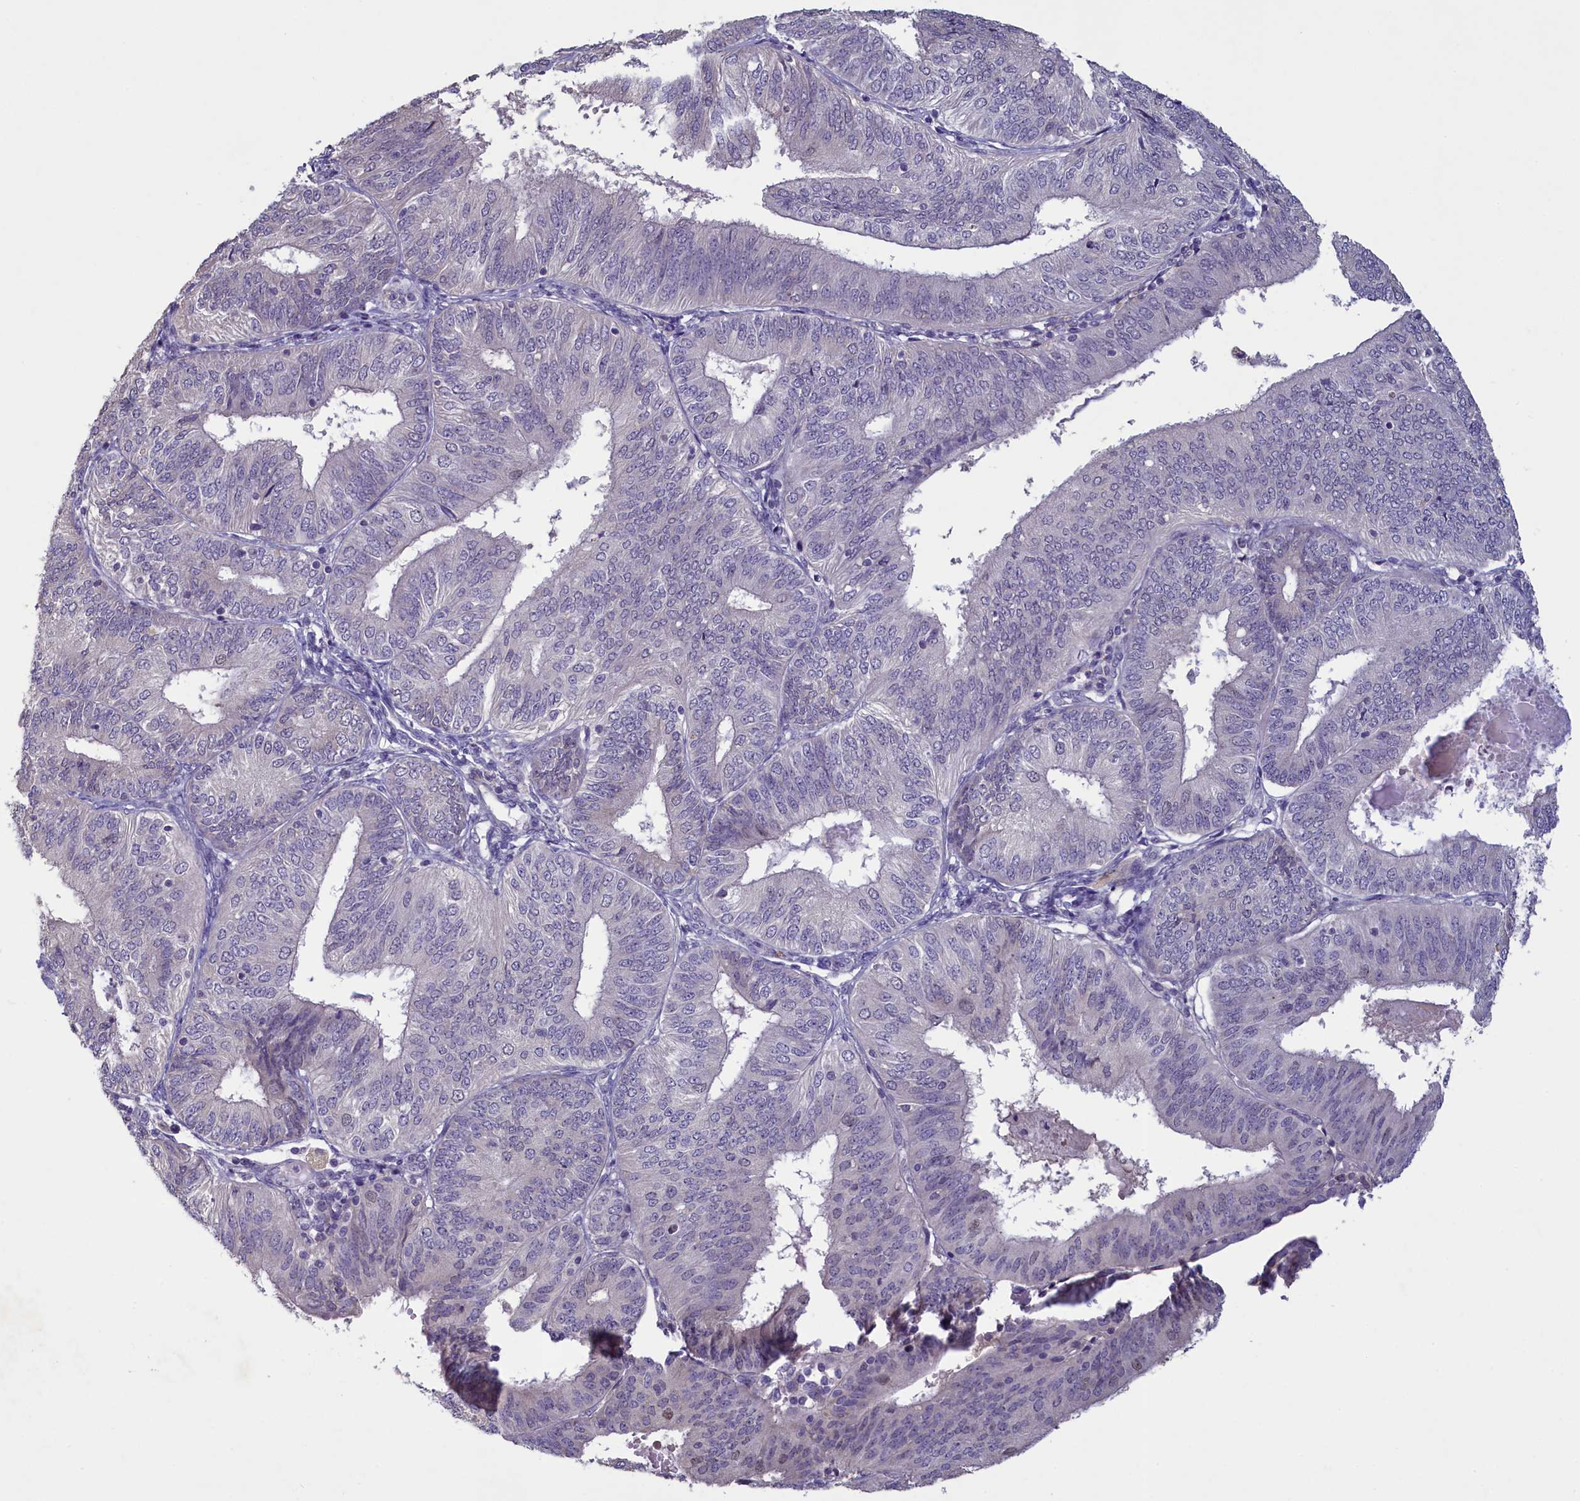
{"staining": {"intensity": "negative", "quantity": "none", "location": "none"}, "tissue": "endometrial cancer", "cell_type": "Tumor cells", "image_type": "cancer", "snomed": [{"axis": "morphology", "description": "Adenocarcinoma, NOS"}, {"axis": "topography", "description": "Endometrium"}], "caption": "The histopathology image displays no significant expression in tumor cells of adenocarcinoma (endometrial).", "gene": "ATF7IP2", "patient": {"sex": "female", "age": 58}}